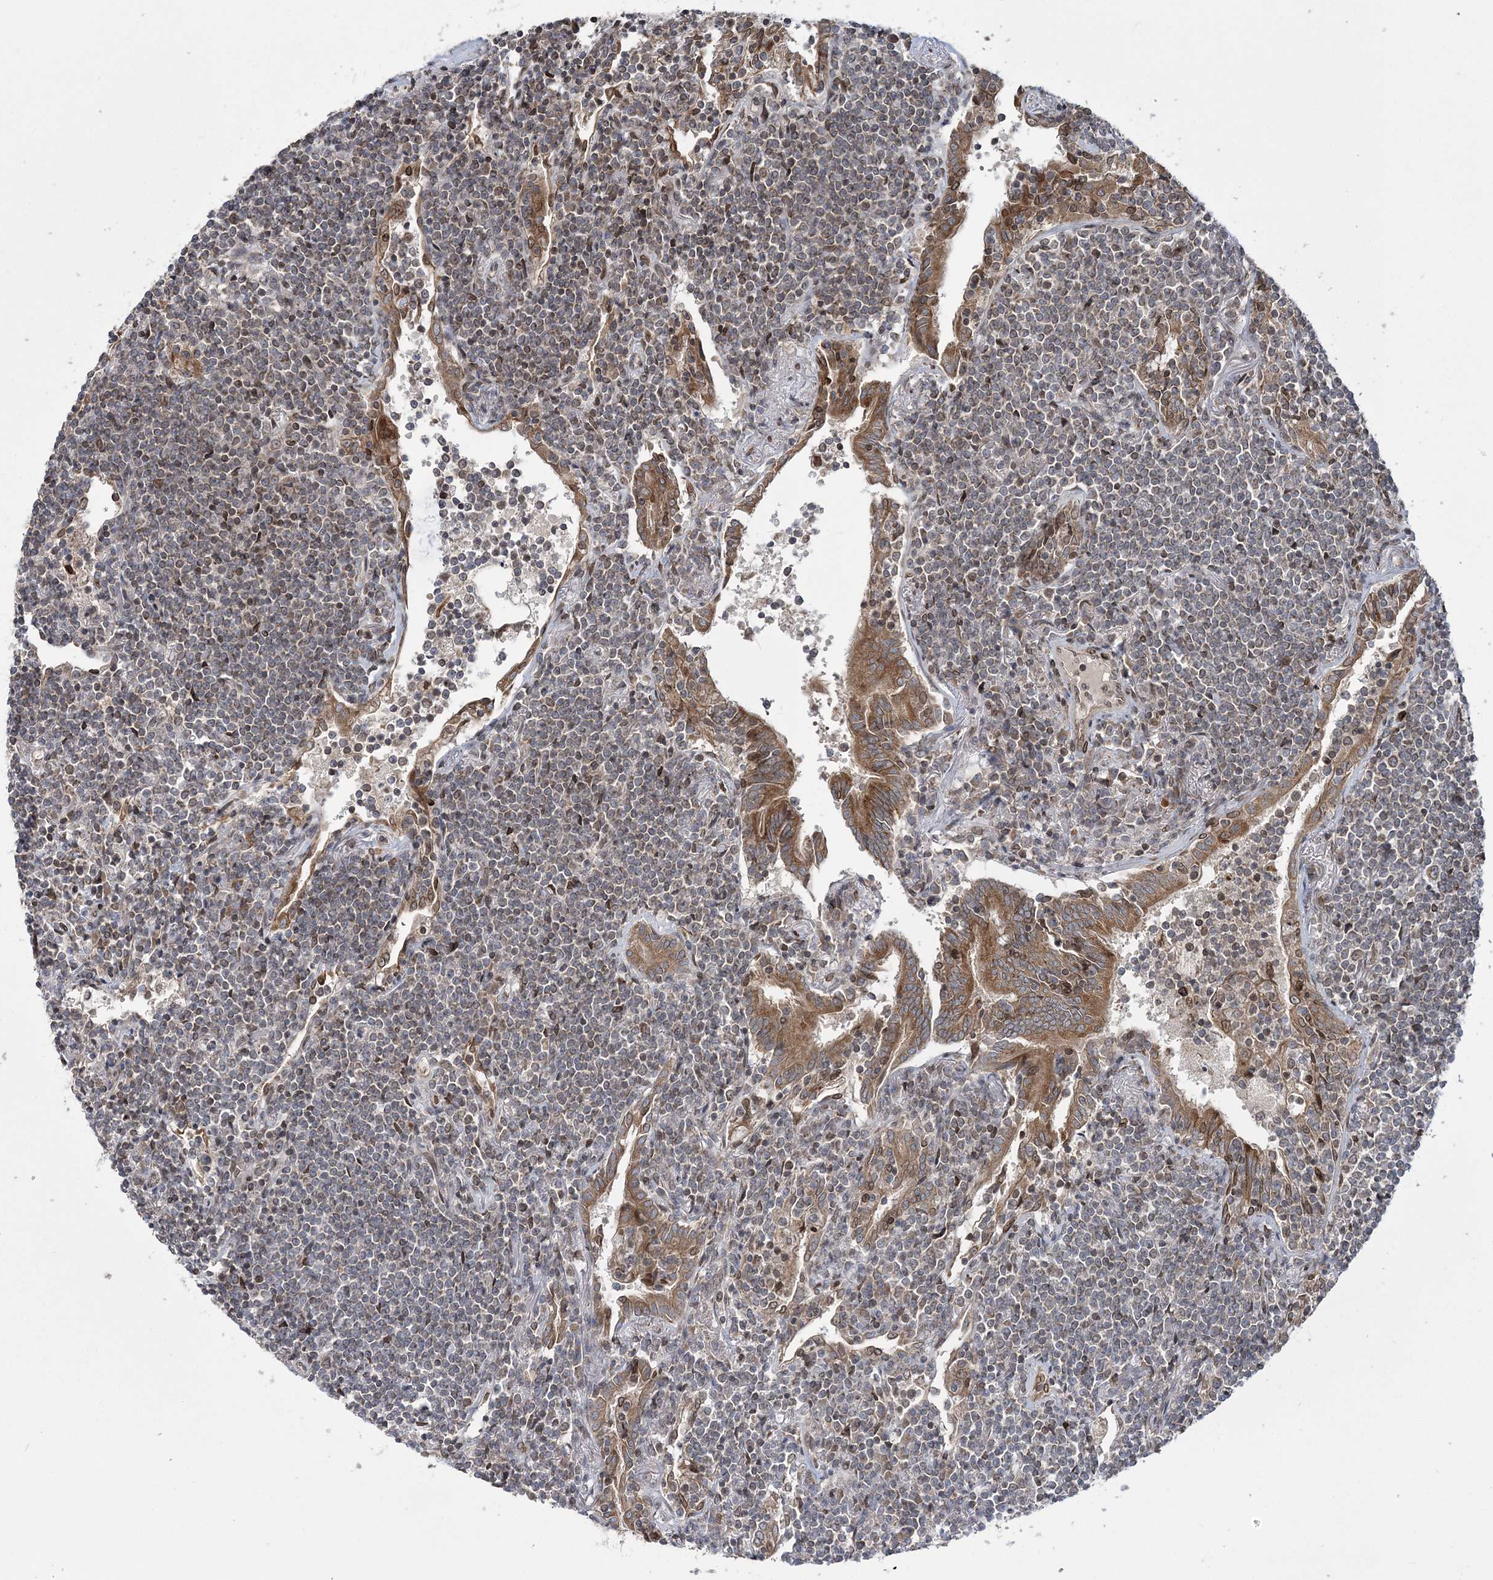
{"staining": {"intensity": "weak", "quantity": "25%-75%", "location": "cytoplasmic/membranous,nuclear"}, "tissue": "lymphoma", "cell_type": "Tumor cells", "image_type": "cancer", "snomed": [{"axis": "morphology", "description": "Malignant lymphoma, non-Hodgkin's type, Low grade"}, {"axis": "topography", "description": "Lung"}], "caption": "Tumor cells show low levels of weak cytoplasmic/membranous and nuclear positivity in approximately 25%-75% of cells in human lymphoma.", "gene": "DNAJC27", "patient": {"sex": "female", "age": 71}}